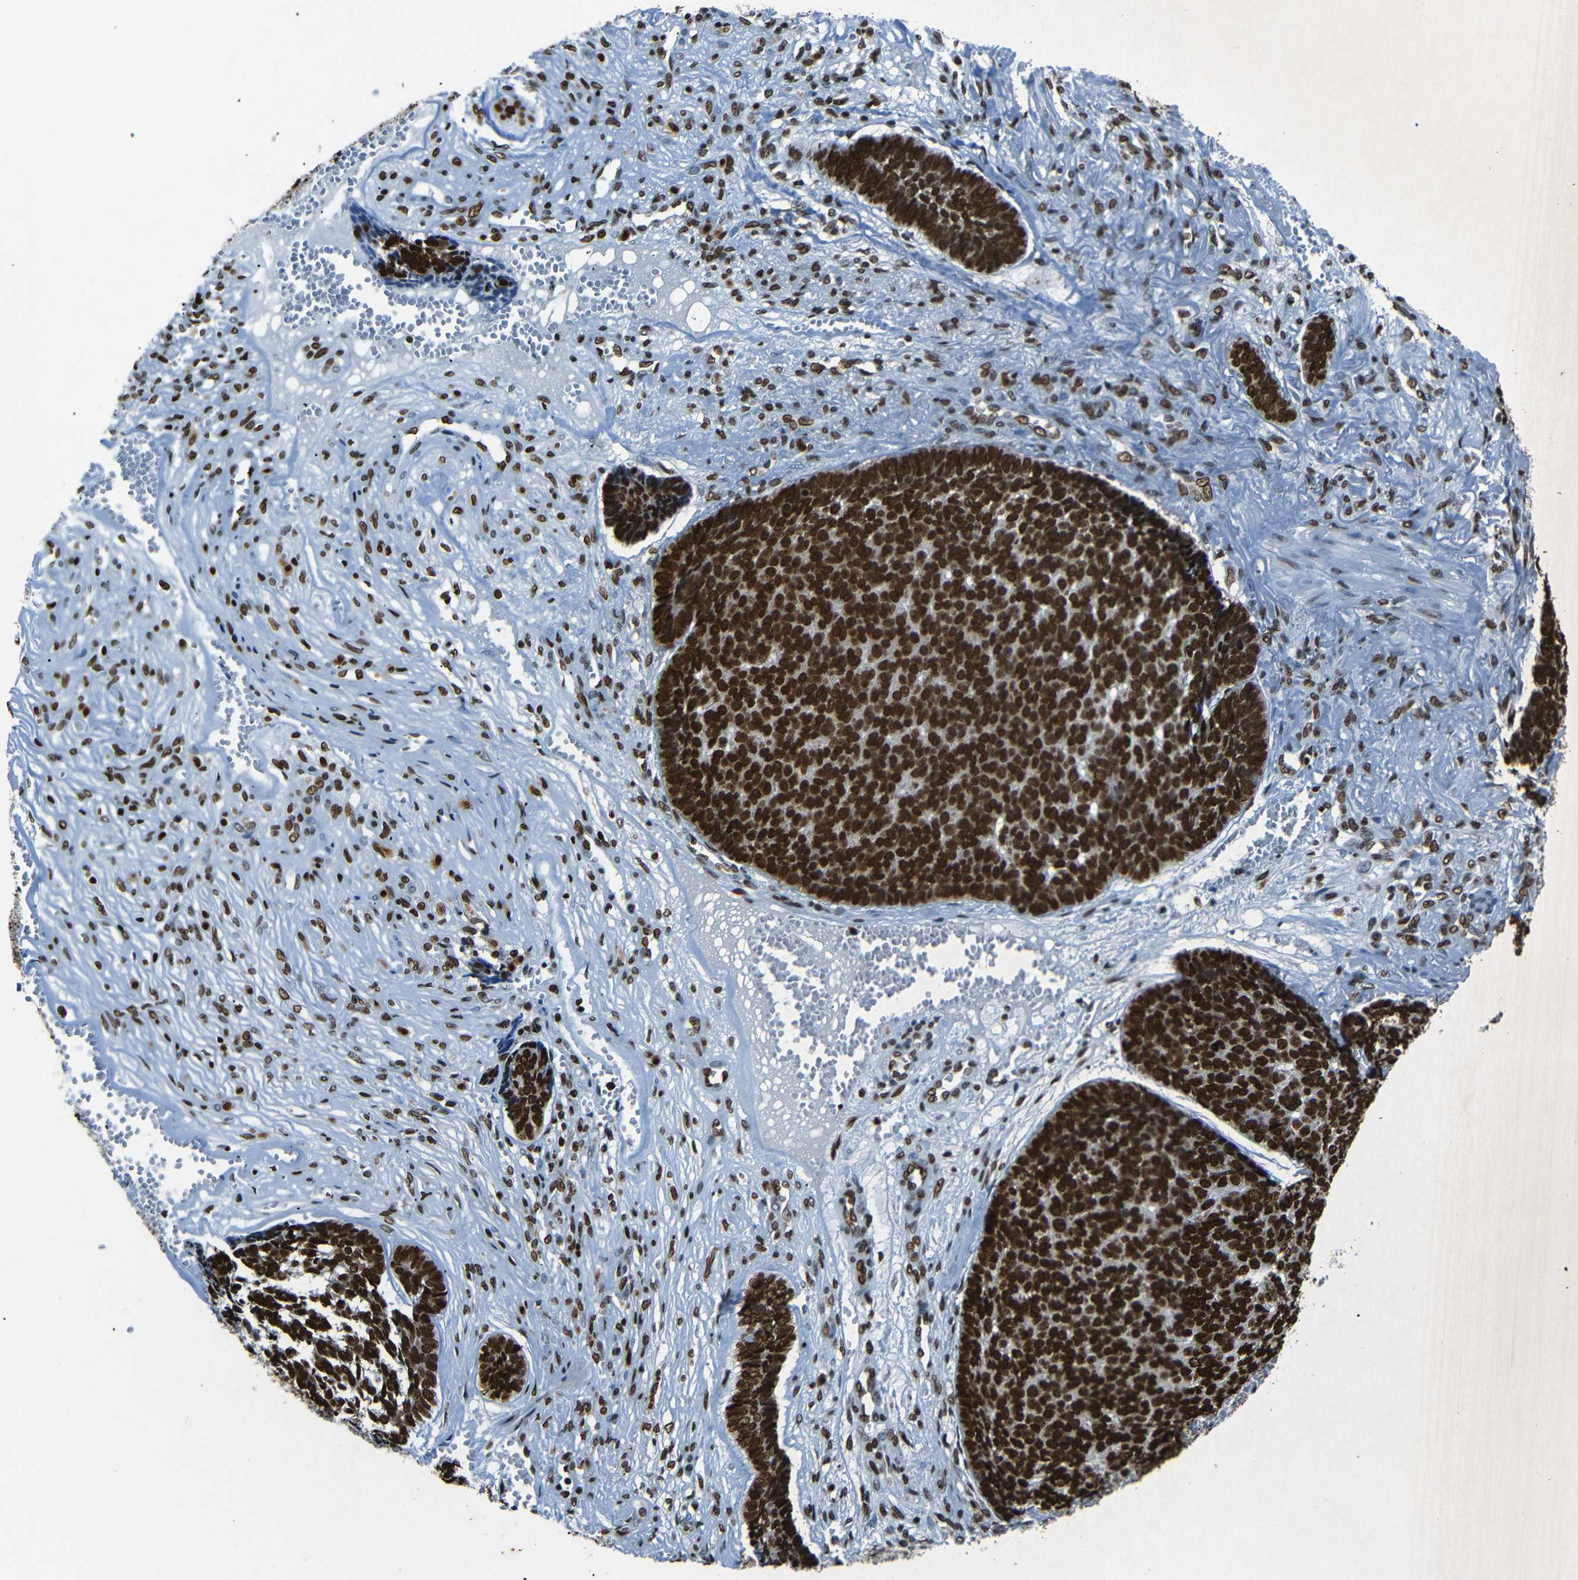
{"staining": {"intensity": "strong", "quantity": ">75%", "location": "nuclear"}, "tissue": "skin cancer", "cell_type": "Tumor cells", "image_type": "cancer", "snomed": [{"axis": "morphology", "description": "Basal cell carcinoma"}, {"axis": "topography", "description": "Skin"}], "caption": "This is a histology image of immunohistochemistry (IHC) staining of skin cancer (basal cell carcinoma), which shows strong positivity in the nuclear of tumor cells.", "gene": "HMGN1", "patient": {"sex": "male", "age": 84}}